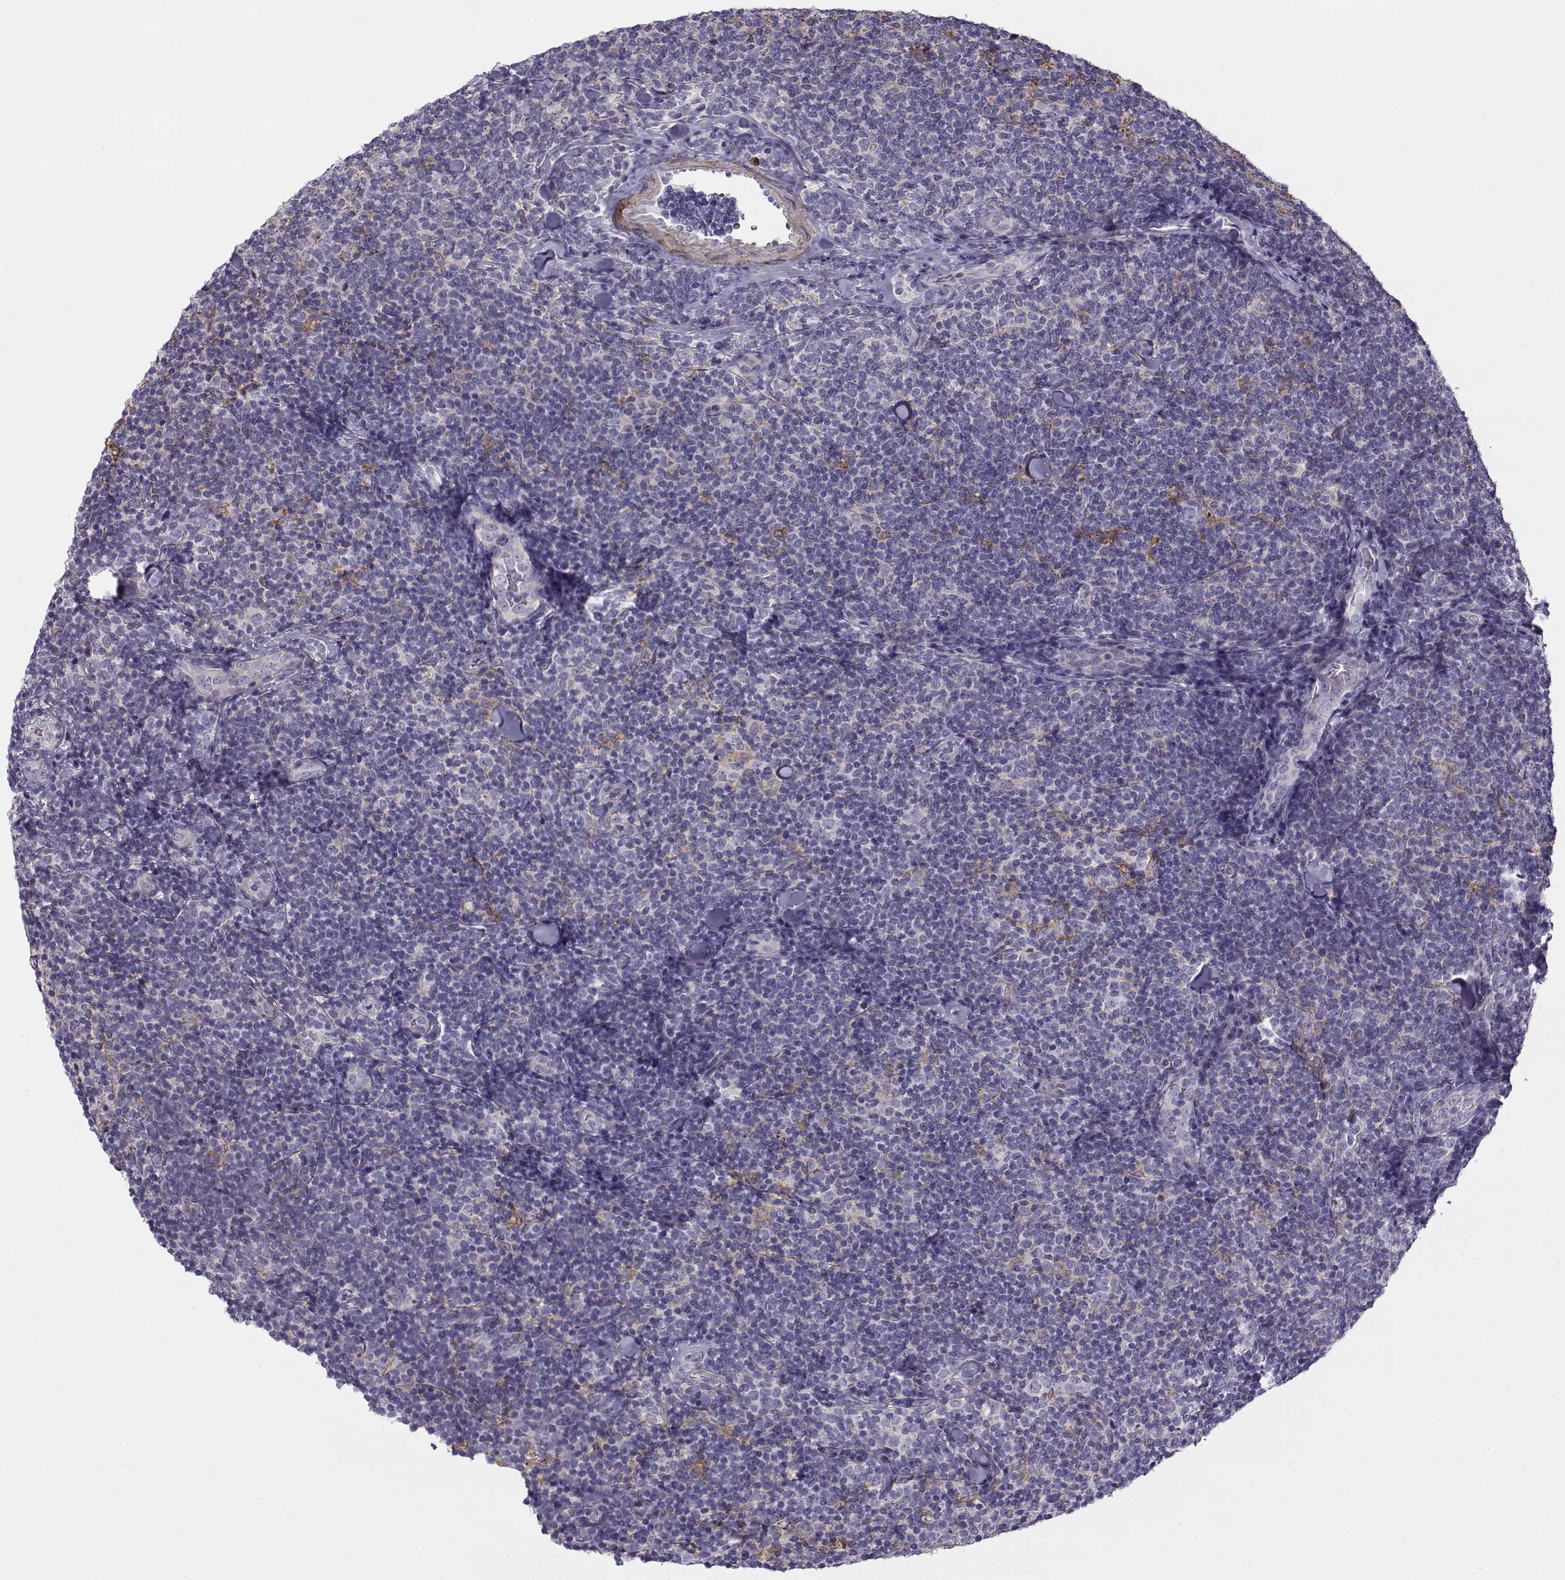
{"staining": {"intensity": "negative", "quantity": "none", "location": "none"}, "tissue": "lymphoma", "cell_type": "Tumor cells", "image_type": "cancer", "snomed": [{"axis": "morphology", "description": "Malignant lymphoma, non-Hodgkin's type, Low grade"}, {"axis": "topography", "description": "Lymph node"}], "caption": "Malignant lymphoma, non-Hodgkin's type (low-grade) was stained to show a protein in brown. There is no significant expression in tumor cells.", "gene": "UCP3", "patient": {"sex": "female", "age": 56}}